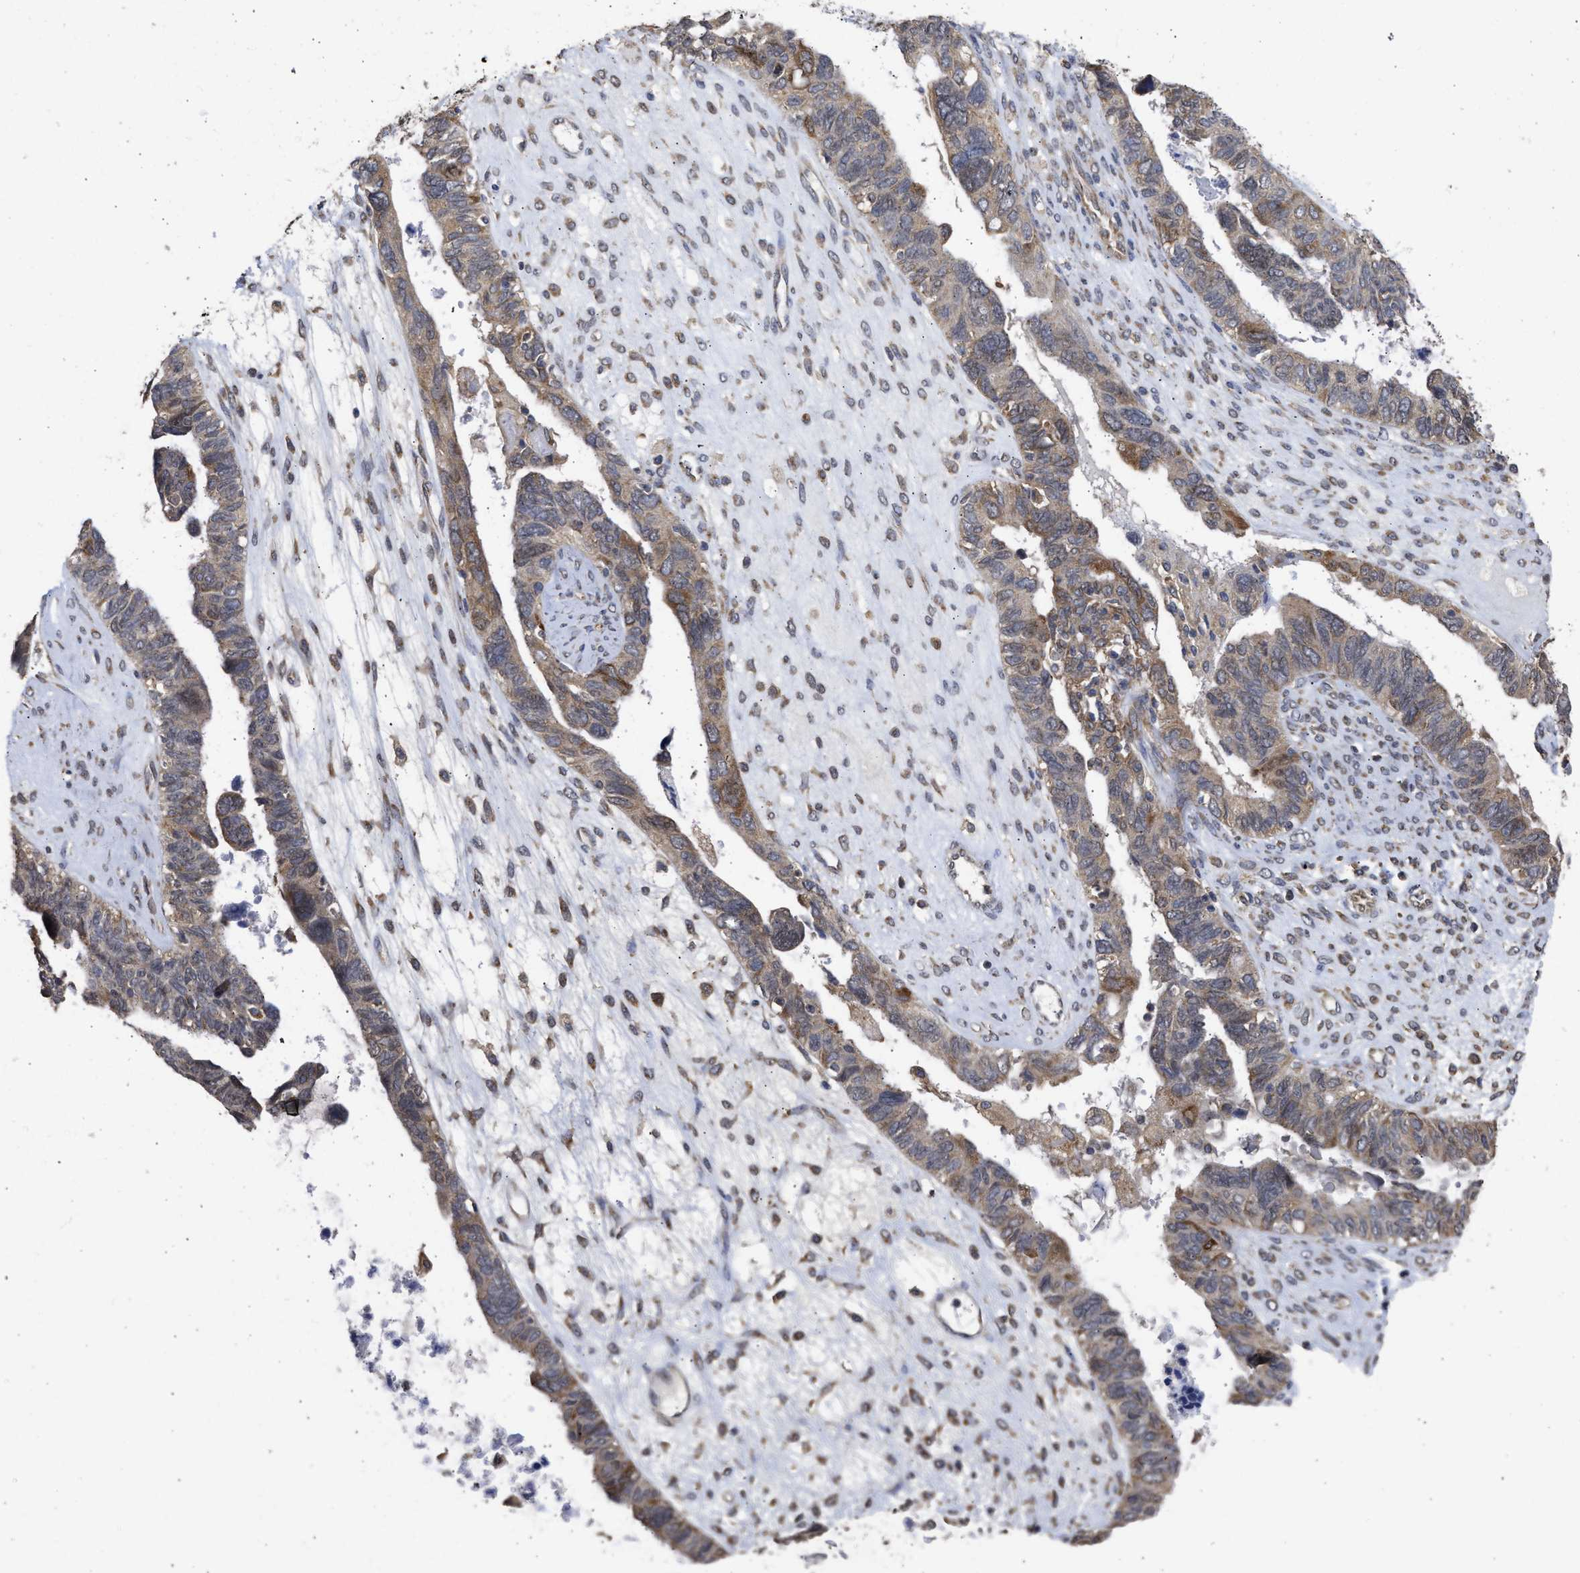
{"staining": {"intensity": "moderate", "quantity": "25%-75%", "location": "cytoplasmic/membranous"}, "tissue": "ovarian cancer", "cell_type": "Tumor cells", "image_type": "cancer", "snomed": [{"axis": "morphology", "description": "Cystadenocarcinoma, serous, NOS"}, {"axis": "topography", "description": "Ovary"}], "caption": "Human serous cystadenocarcinoma (ovarian) stained with a protein marker demonstrates moderate staining in tumor cells.", "gene": "DNAJC1", "patient": {"sex": "female", "age": 79}}